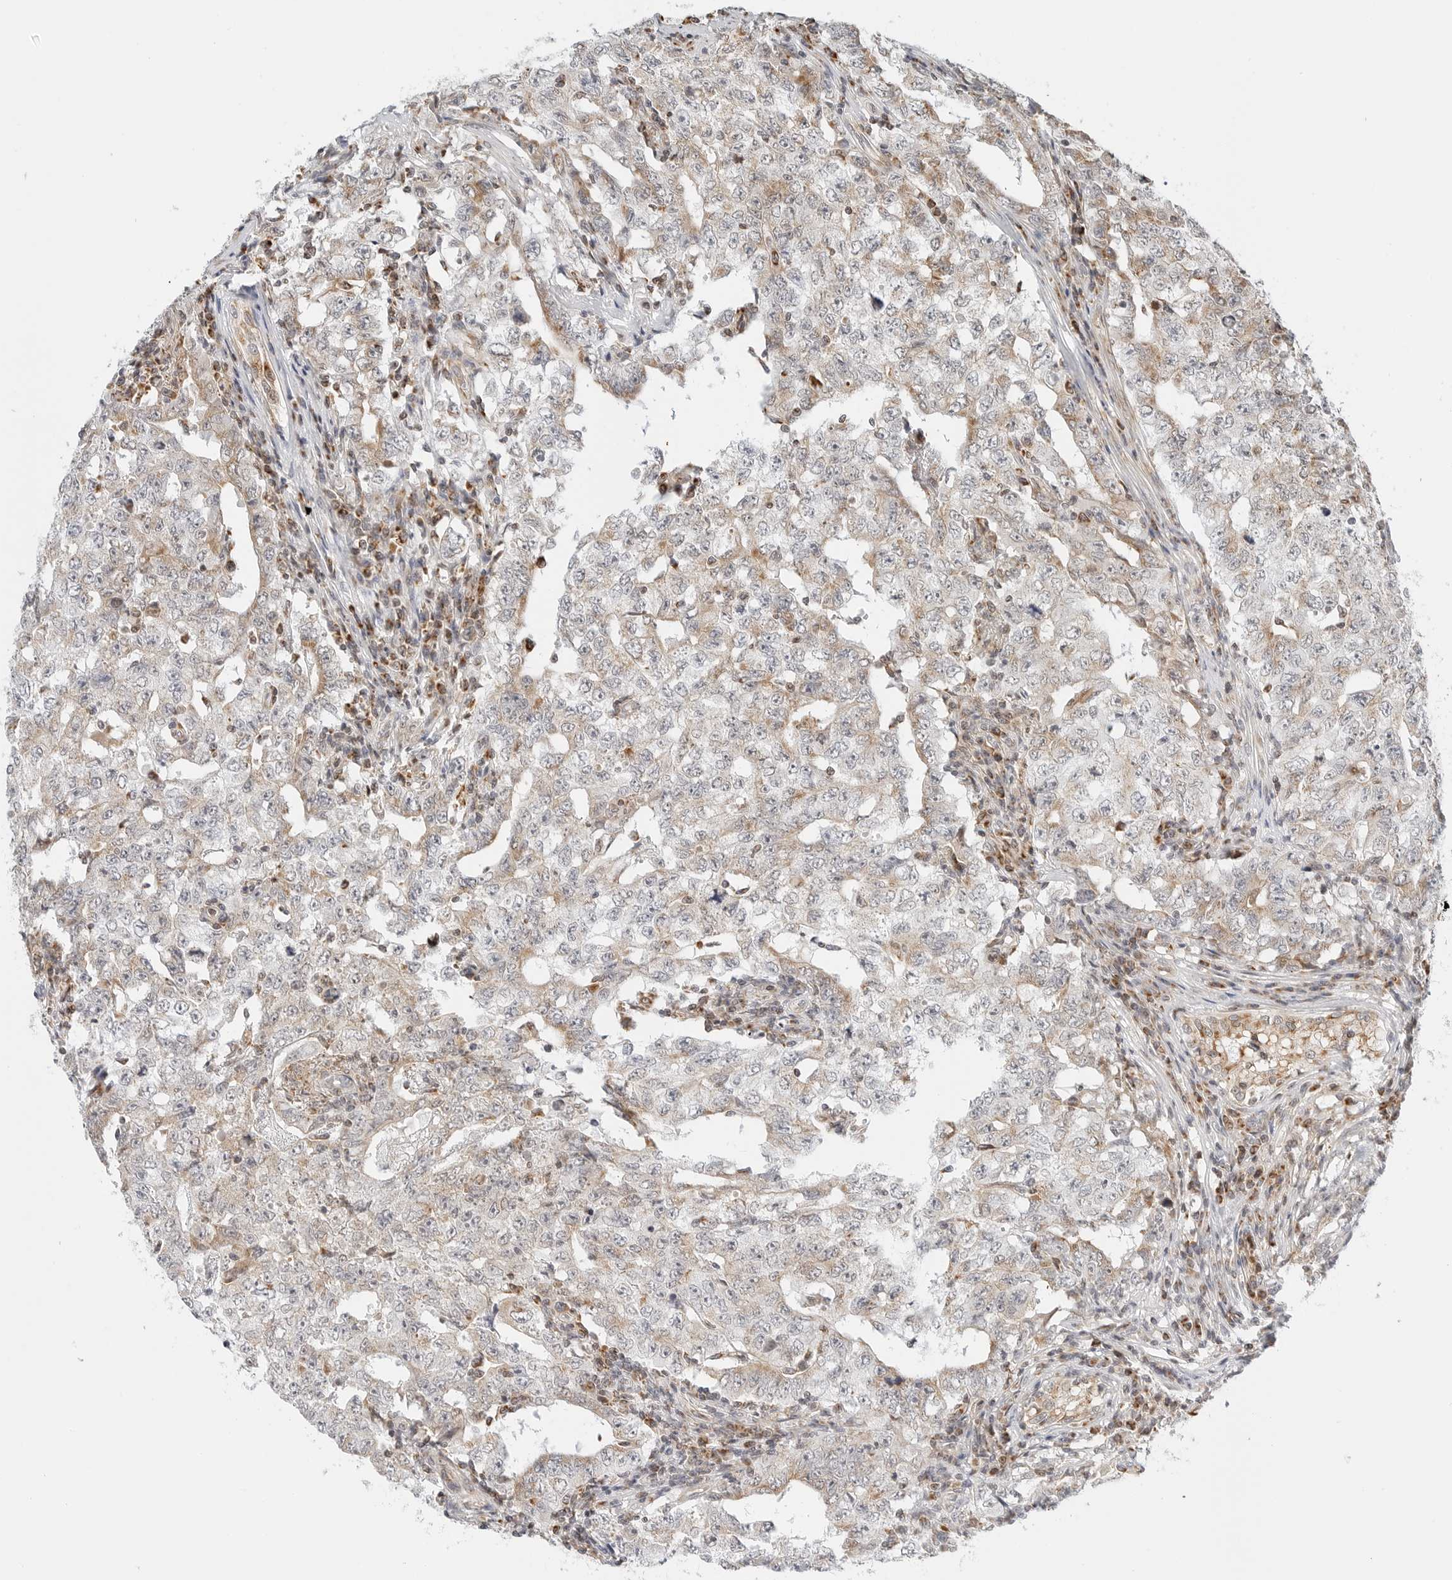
{"staining": {"intensity": "weak", "quantity": ">75%", "location": "cytoplasmic/membranous"}, "tissue": "testis cancer", "cell_type": "Tumor cells", "image_type": "cancer", "snomed": [{"axis": "morphology", "description": "Carcinoma, Embryonal, NOS"}, {"axis": "topography", "description": "Testis"}], "caption": "Testis embryonal carcinoma tissue reveals weak cytoplasmic/membranous positivity in approximately >75% of tumor cells, visualized by immunohistochemistry. (DAB = brown stain, brightfield microscopy at high magnification).", "gene": "DYRK4", "patient": {"sex": "male", "age": 26}}